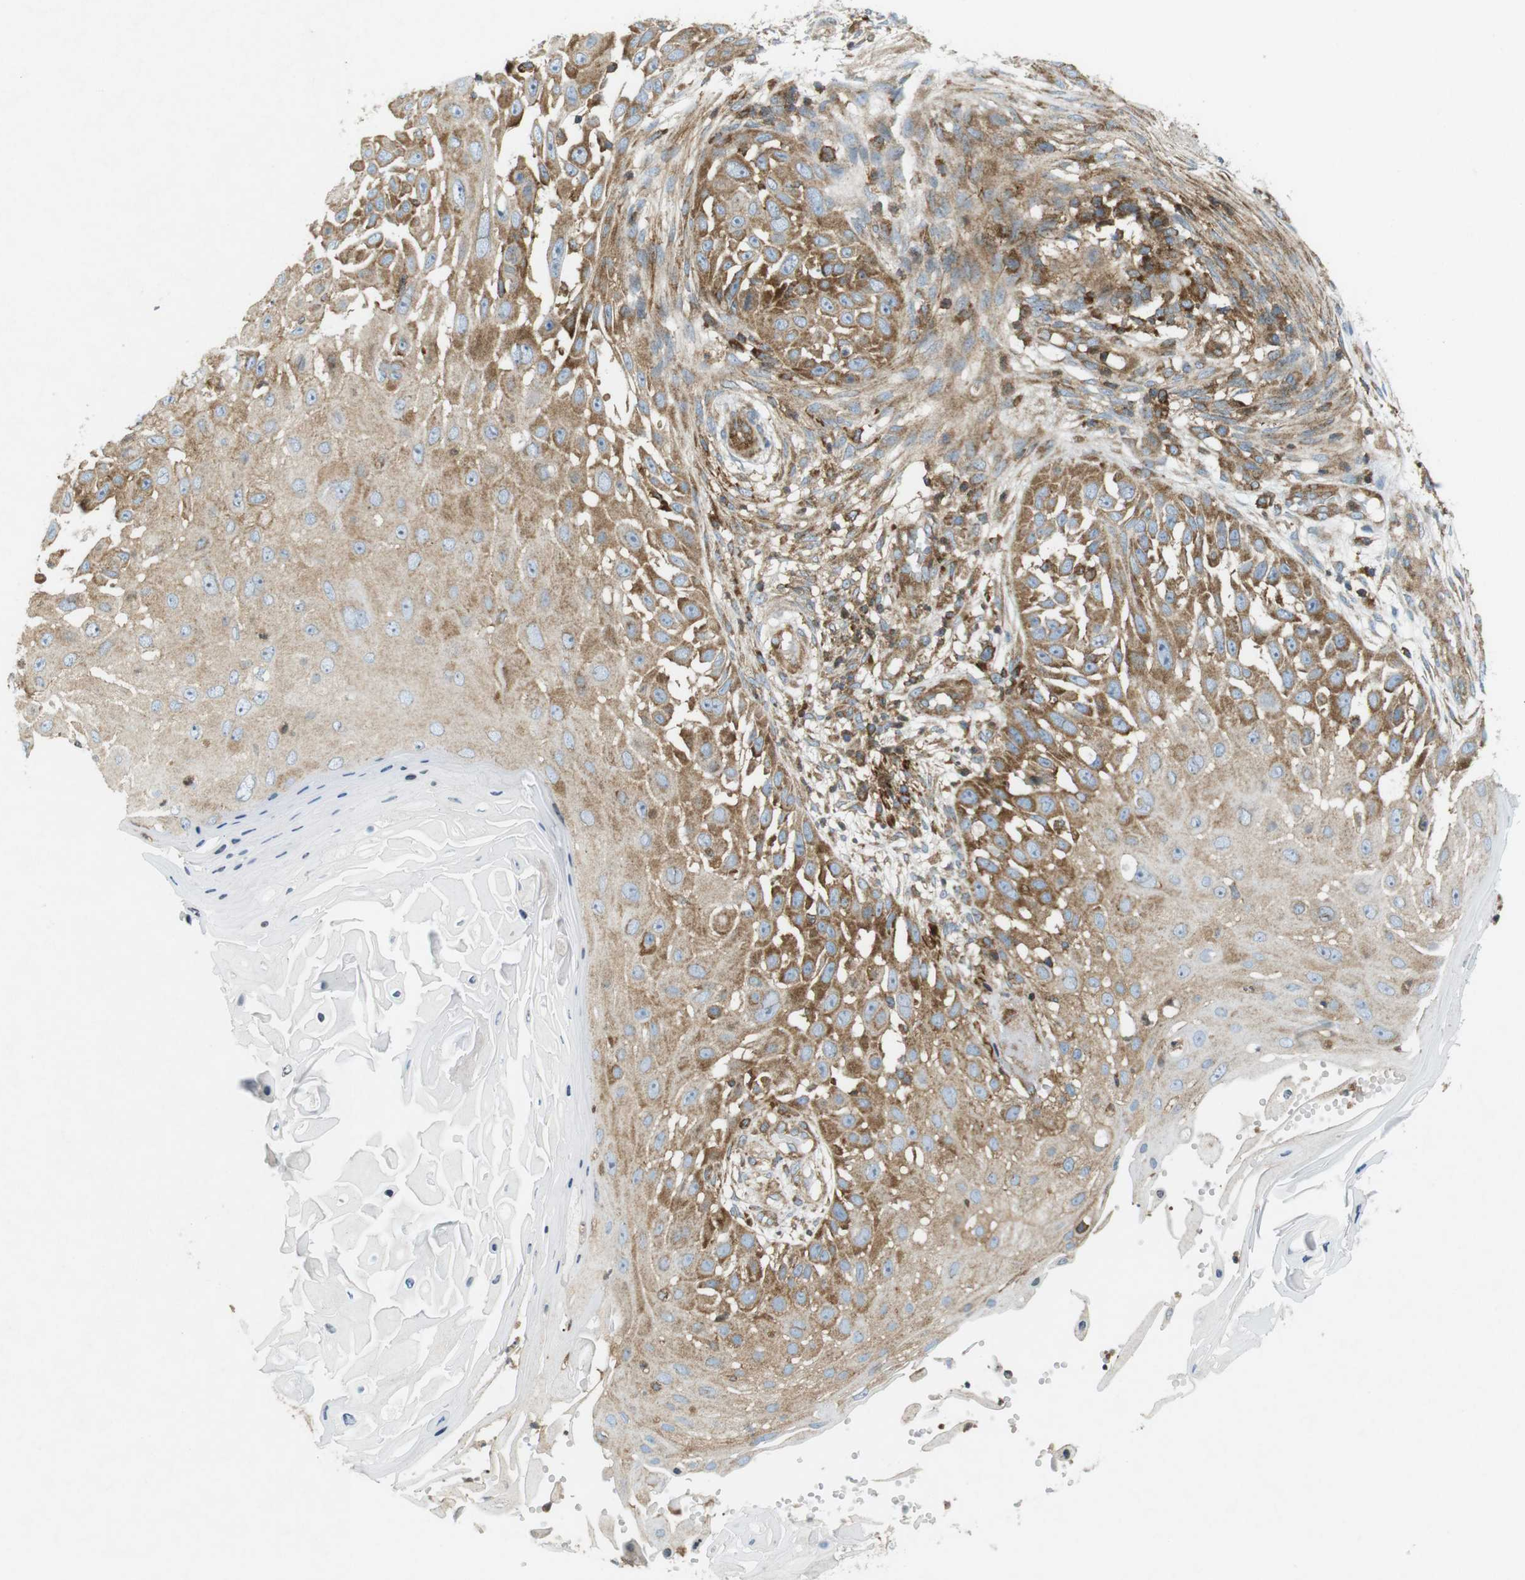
{"staining": {"intensity": "moderate", "quantity": "25%-75%", "location": "cytoplasmic/membranous"}, "tissue": "skin cancer", "cell_type": "Tumor cells", "image_type": "cancer", "snomed": [{"axis": "morphology", "description": "Squamous cell carcinoma, NOS"}, {"axis": "topography", "description": "Skin"}], "caption": "A brown stain highlights moderate cytoplasmic/membranous expression of a protein in skin cancer tumor cells.", "gene": "FLII", "patient": {"sex": "female", "age": 44}}